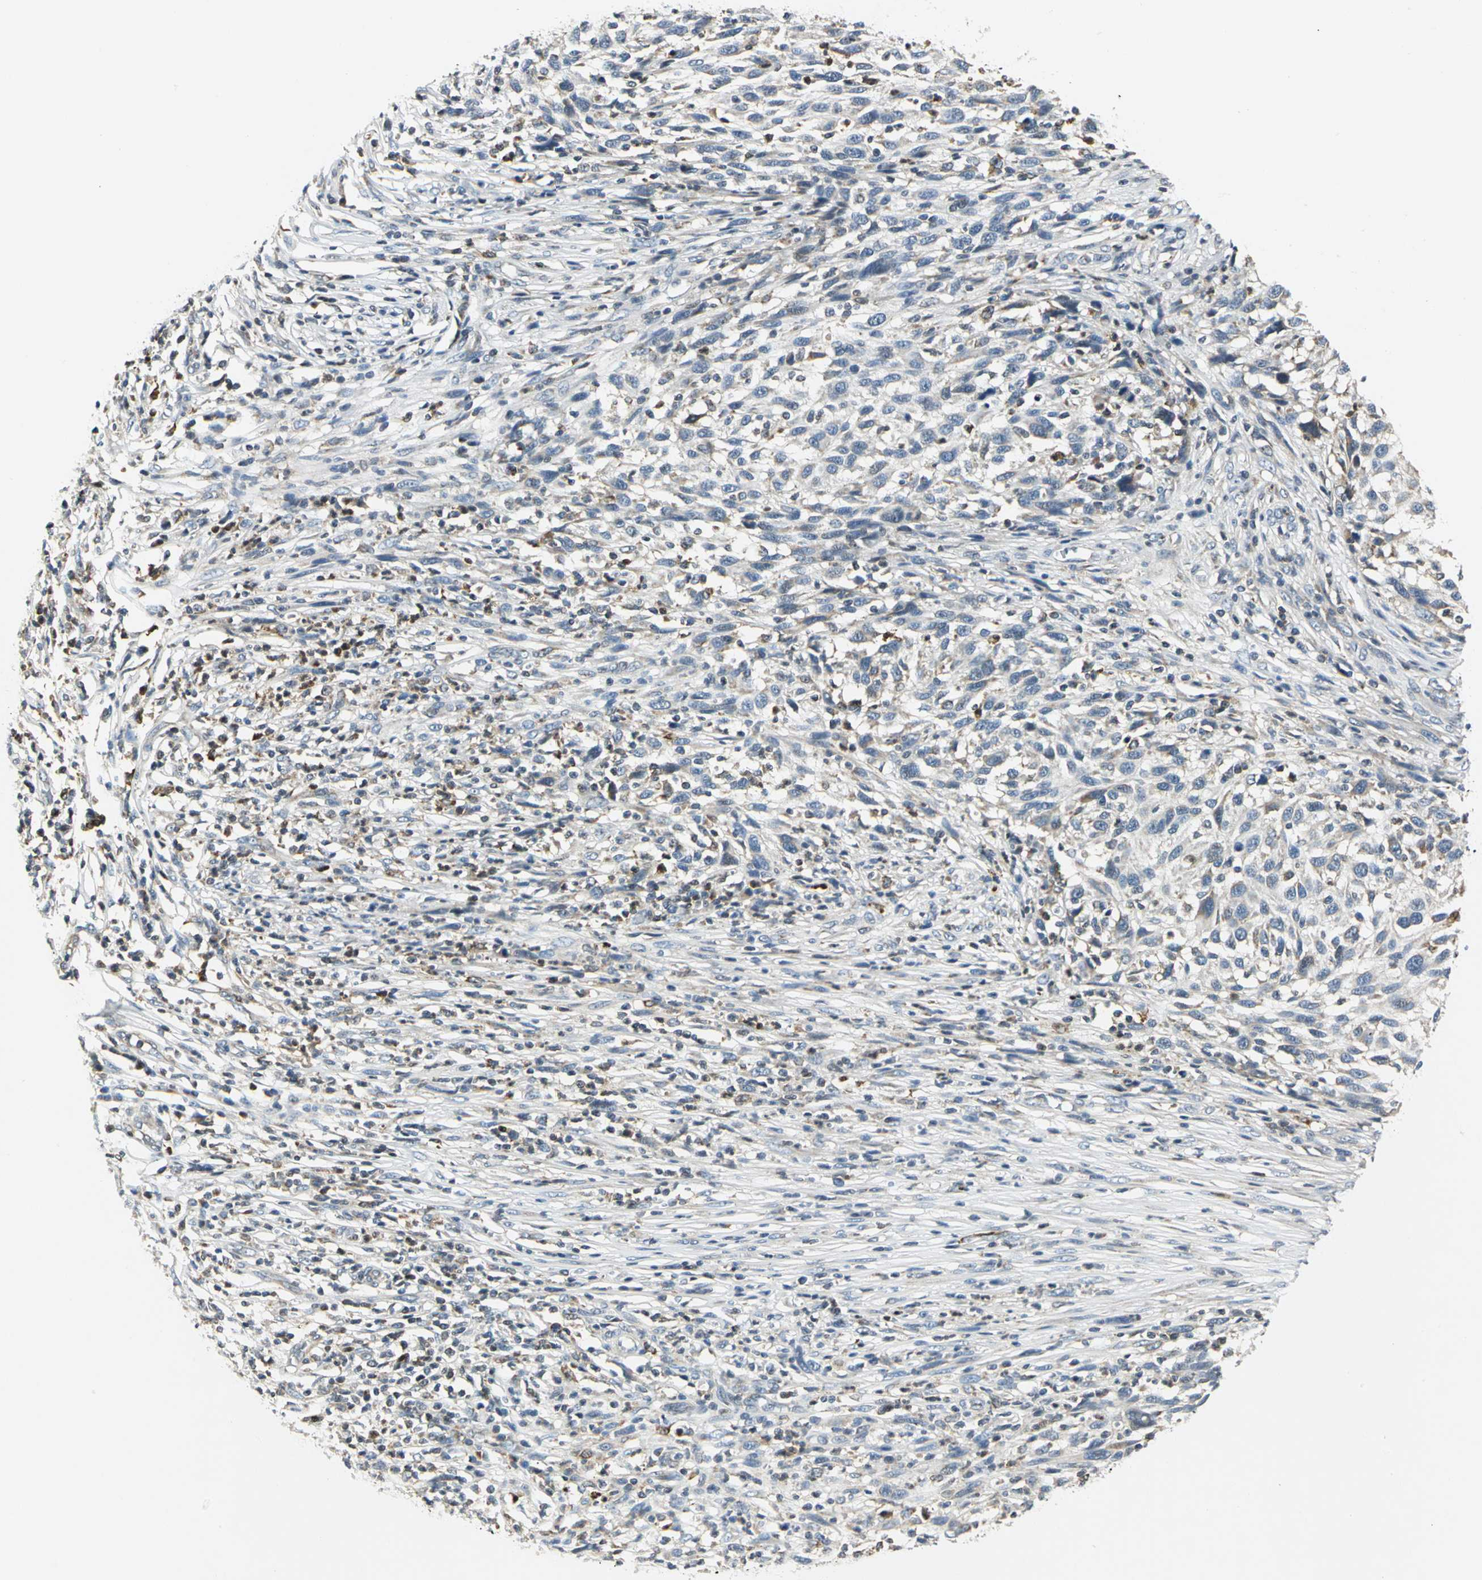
{"staining": {"intensity": "moderate", "quantity": "<25%", "location": "cytoplasmic/membranous"}, "tissue": "melanoma", "cell_type": "Tumor cells", "image_type": "cancer", "snomed": [{"axis": "morphology", "description": "Malignant melanoma, Metastatic site"}, {"axis": "topography", "description": "Lymph node"}], "caption": "Human malignant melanoma (metastatic site) stained for a protein (brown) exhibits moderate cytoplasmic/membranous positive expression in approximately <25% of tumor cells.", "gene": "USP40", "patient": {"sex": "male", "age": 61}}